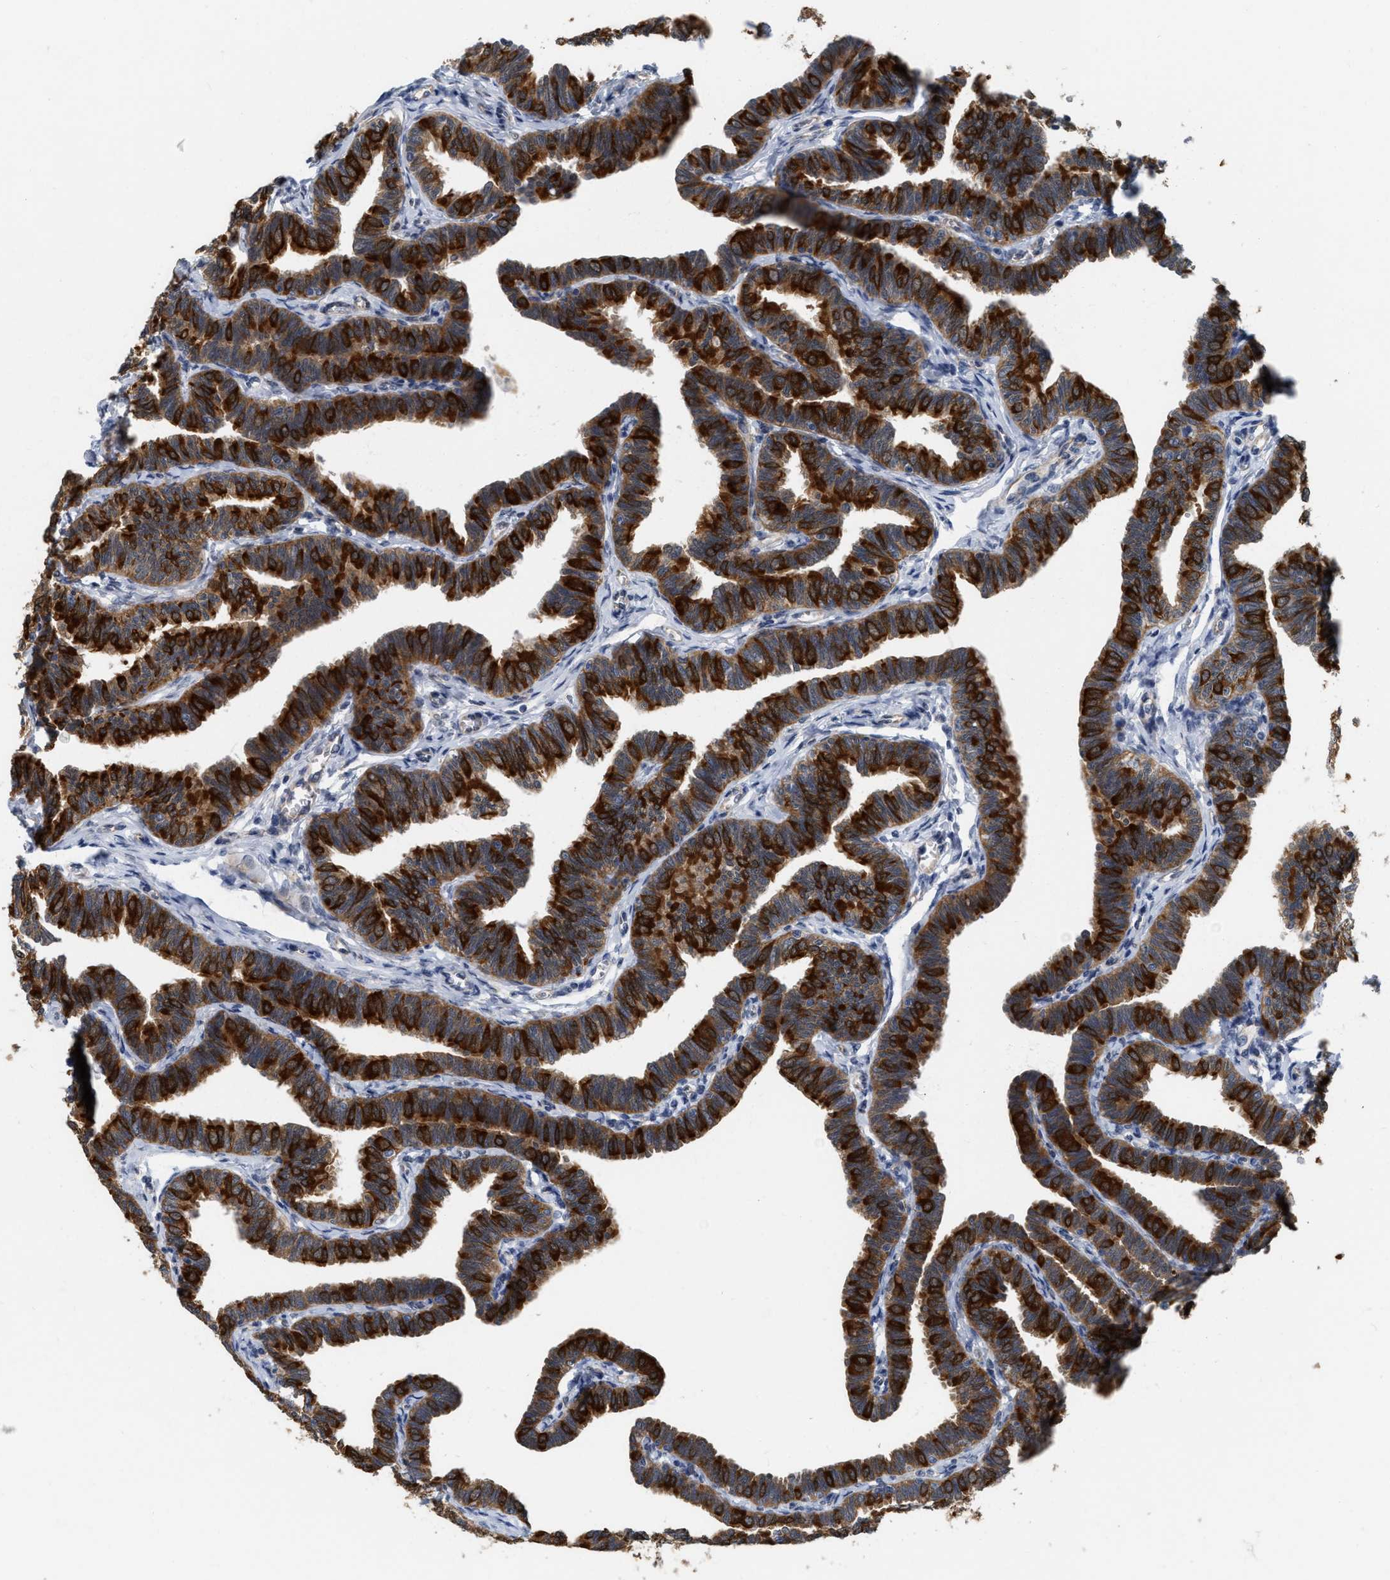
{"staining": {"intensity": "strong", "quantity": ">75%", "location": "cytoplasmic/membranous"}, "tissue": "fallopian tube", "cell_type": "Glandular cells", "image_type": "normal", "snomed": [{"axis": "morphology", "description": "Normal tissue, NOS"}, {"axis": "topography", "description": "Fallopian tube"}, {"axis": "topography", "description": "Ovary"}], "caption": "Fallopian tube stained with IHC demonstrates strong cytoplasmic/membranous positivity in approximately >75% of glandular cells.", "gene": "RUVBL1", "patient": {"sex": "female", "age": 23}}